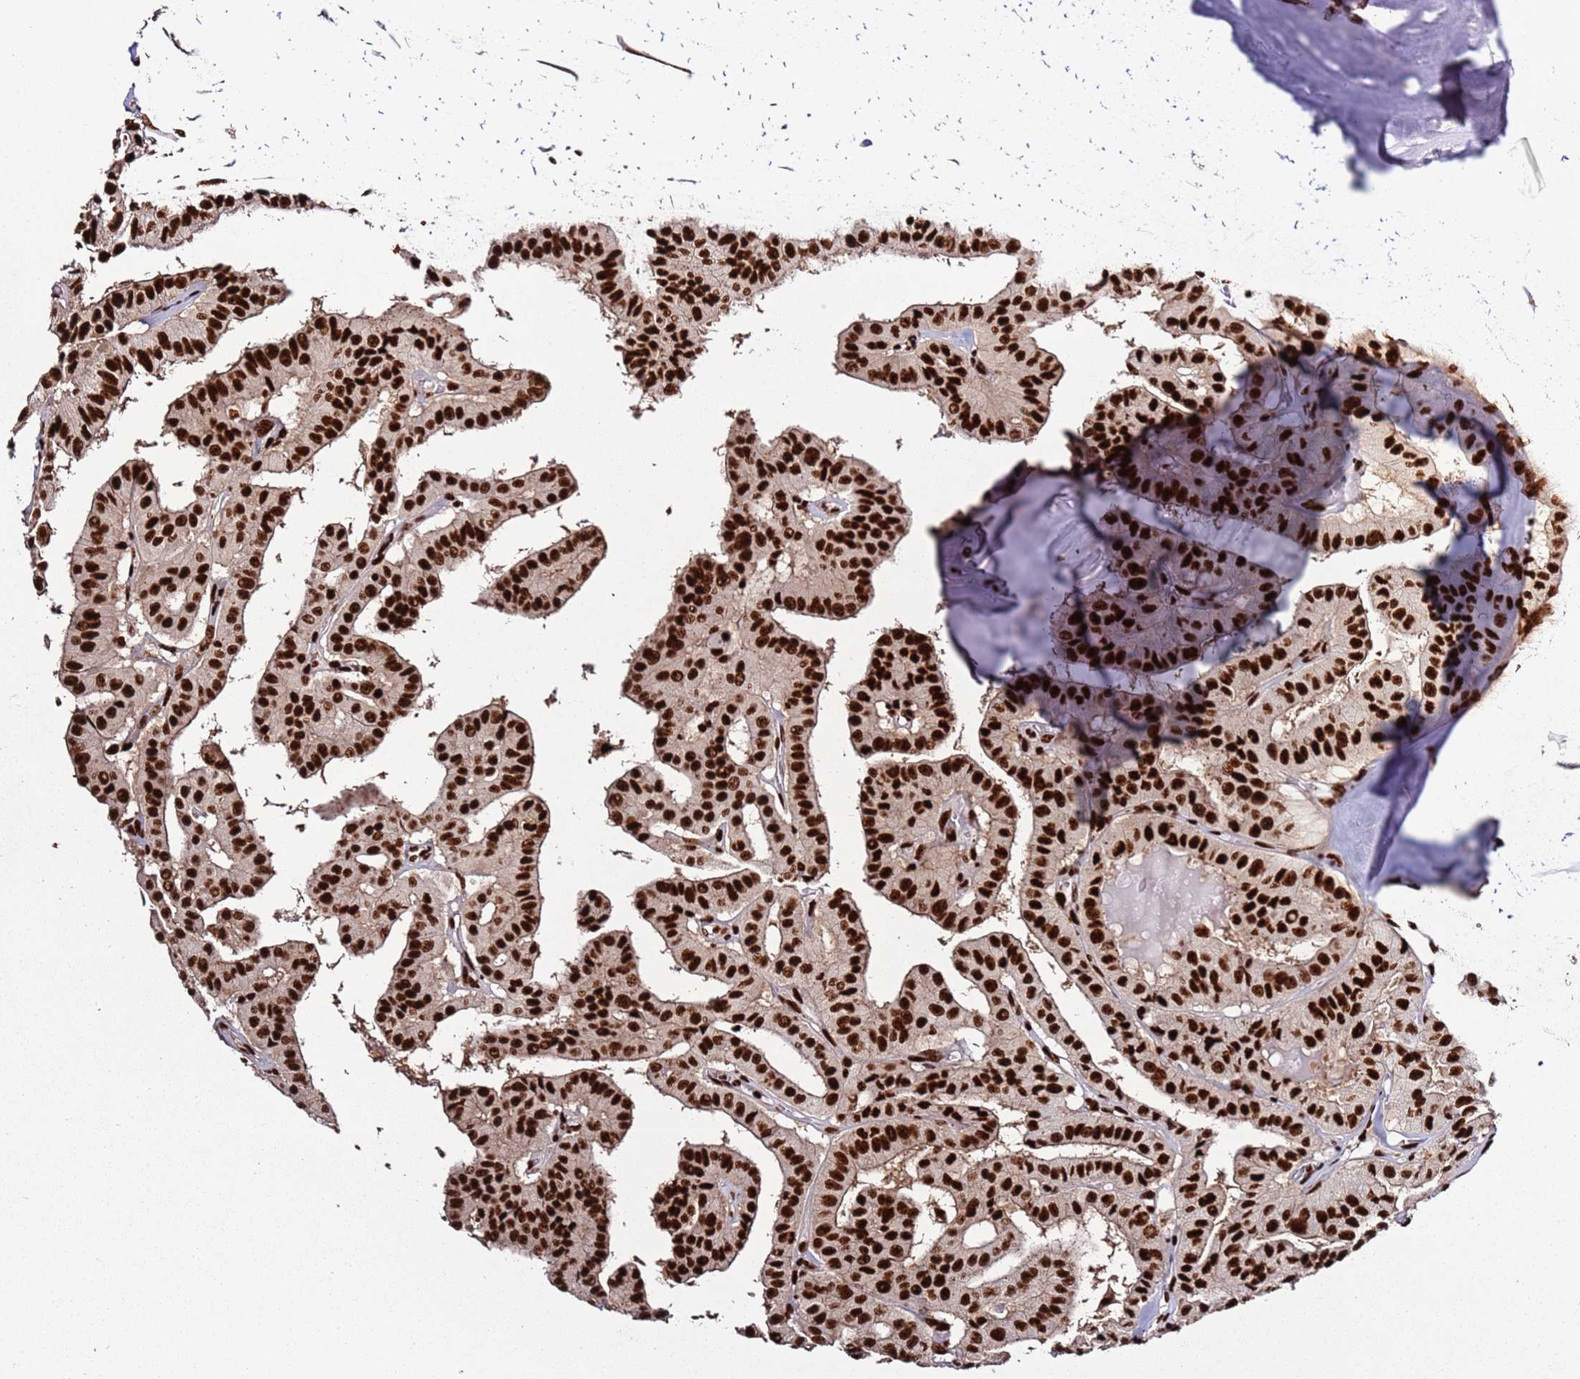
{"staining": {"intensity": "strong", "quantity": ">75%", "location": "nuclear"}, "tissue": "thyroid cancer", "cell_type": "Tumor cells", "image_type": "cancer", "snomed": [{"axis": "morphology", "description": "Papillary adenocarcinoma, NOS"}, {"axis": "topography", "description": "Thyroid gland"}], "caption": "Immunohistochemical staining of human papillary adenocarcinoma (thyroid) shows high levels of strong nuclear protein positivity in about >75% of tumor cells.", "gene": "C6orf226", "patient": {"sex": "female", "age": 59}}